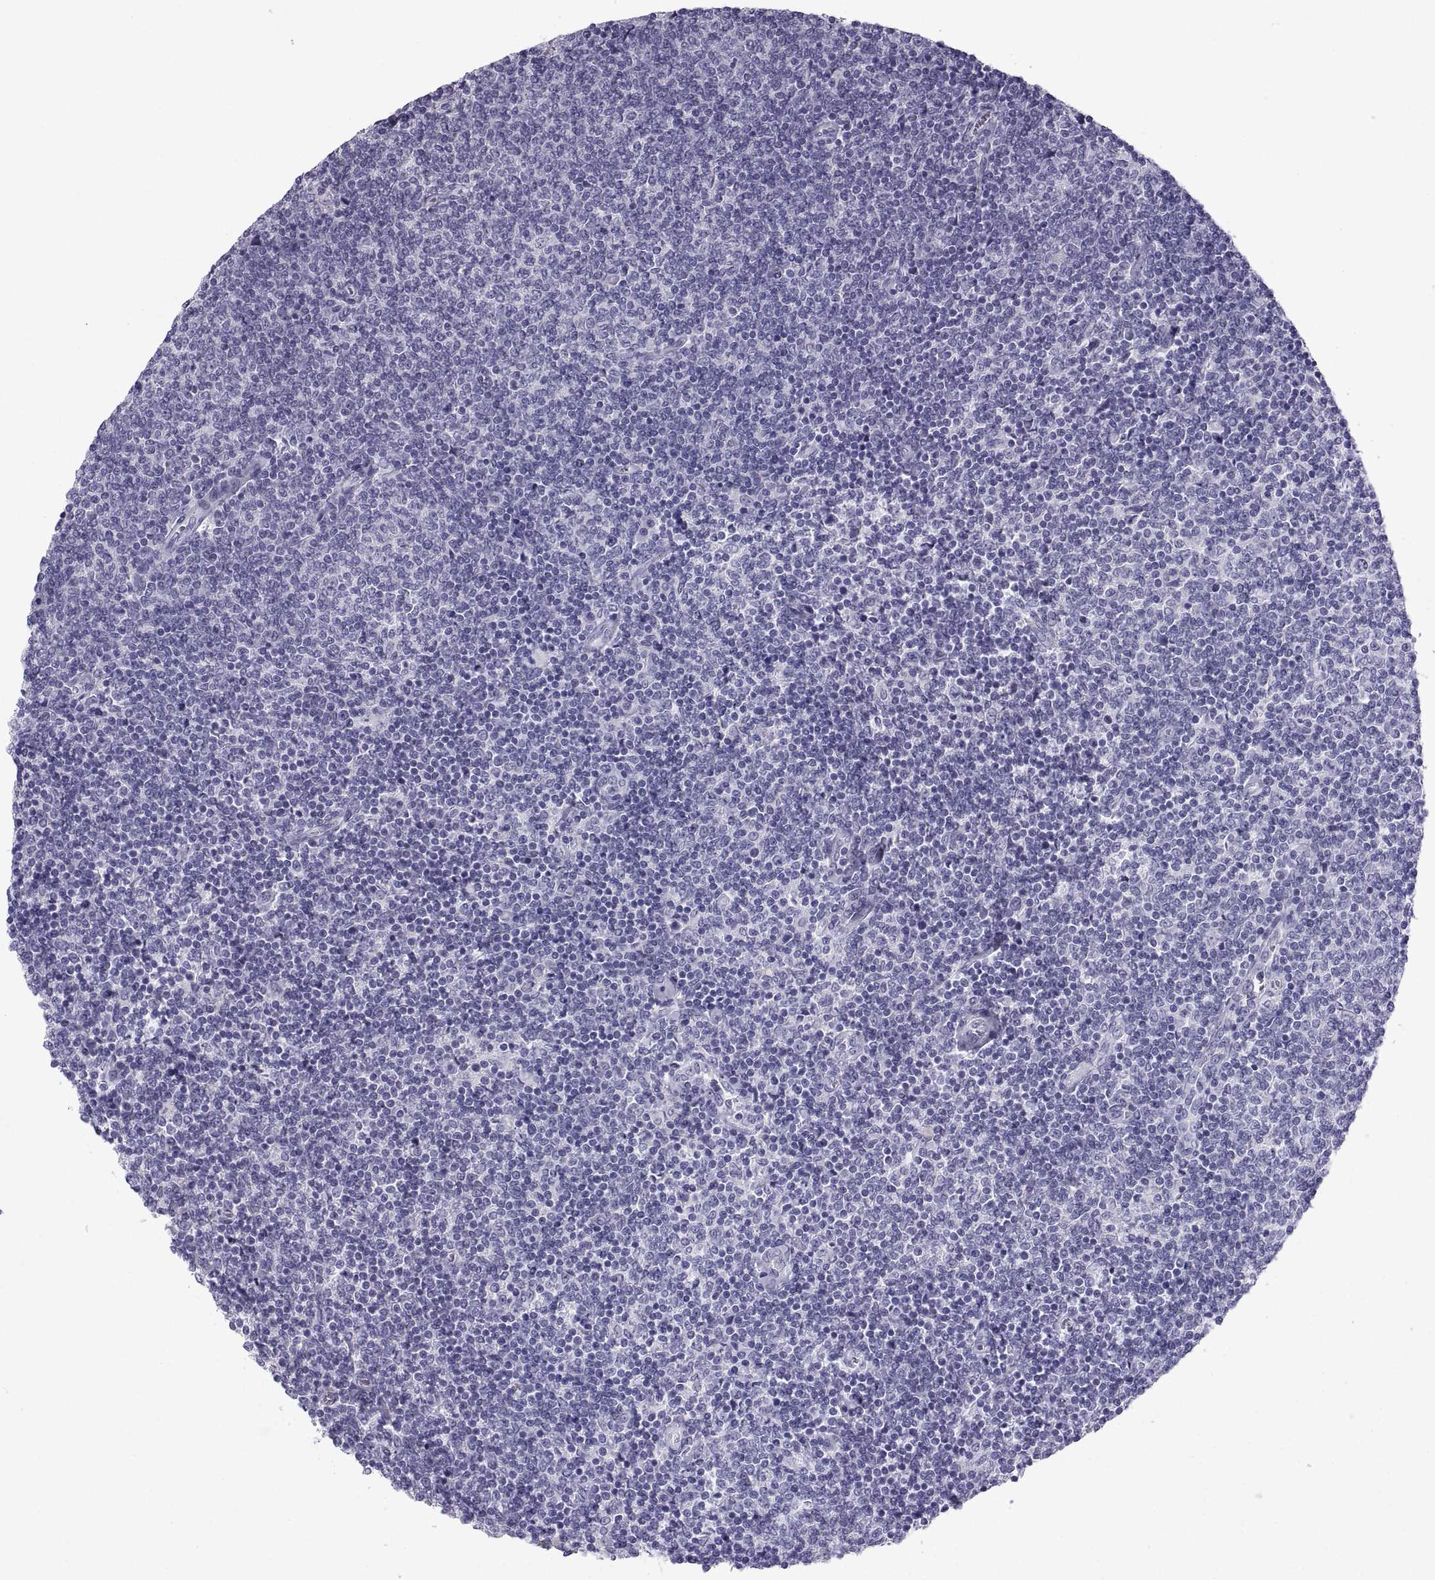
{"staining": {"intensity": "negative", "quantity": "none", "location": "none"}, "tissue": "lymphoma", "cell_type": "Tumor cells", "image_type": "cancer", "snomed": [{"axis": "morphology", "description": "Malignant lymphoma, non-Hodgkin's type, Low grade"}, {"axis": "topography", "description": "Lymph node"}], "caption": "A high-resolution histopathology image shows immunohistochemistry staining of lymphoma, which shows no significant staining in tumor cells.", "gene": "PCSK1N", "patient": {"sex": "male", "age": 52}}